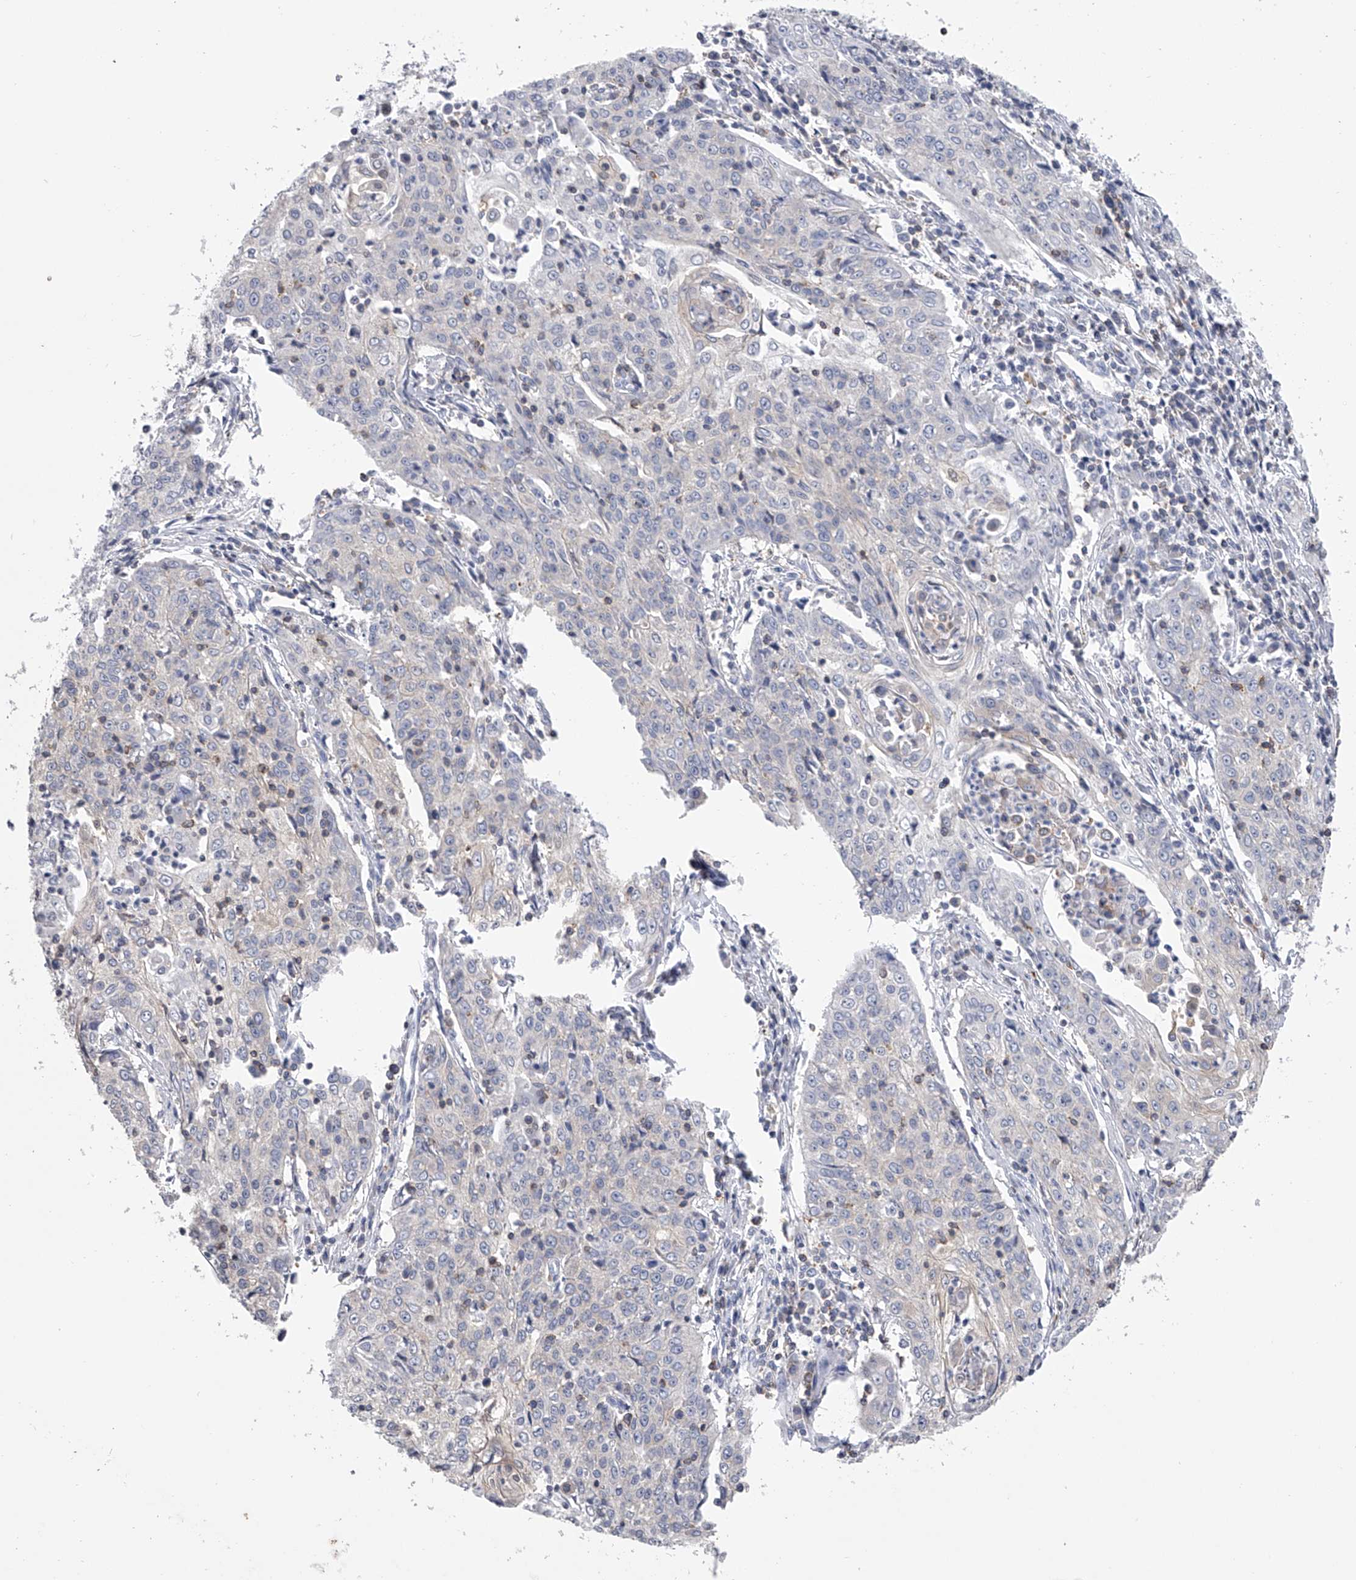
{"staining": {"intensity": "negative", "quantity": "none", "location": "none"}, "tissue": "cervical cancer", "cell_type": "Tumor cells", "image_type": "cancer", "snomed": [{"axis": "morphology", "description": "Squamous cell carcinoma, NOS"}, {"axis": "topography", "description": "Cervix"}], "caption": "High power microscopy histopathology image of an immunohistochemistry image of cervical cancer (squamous cell carcinoma), revealing no significant positivity in tumor cells.", "gene": "TASP1", "patient": {"sex": "female", "age": 48}}